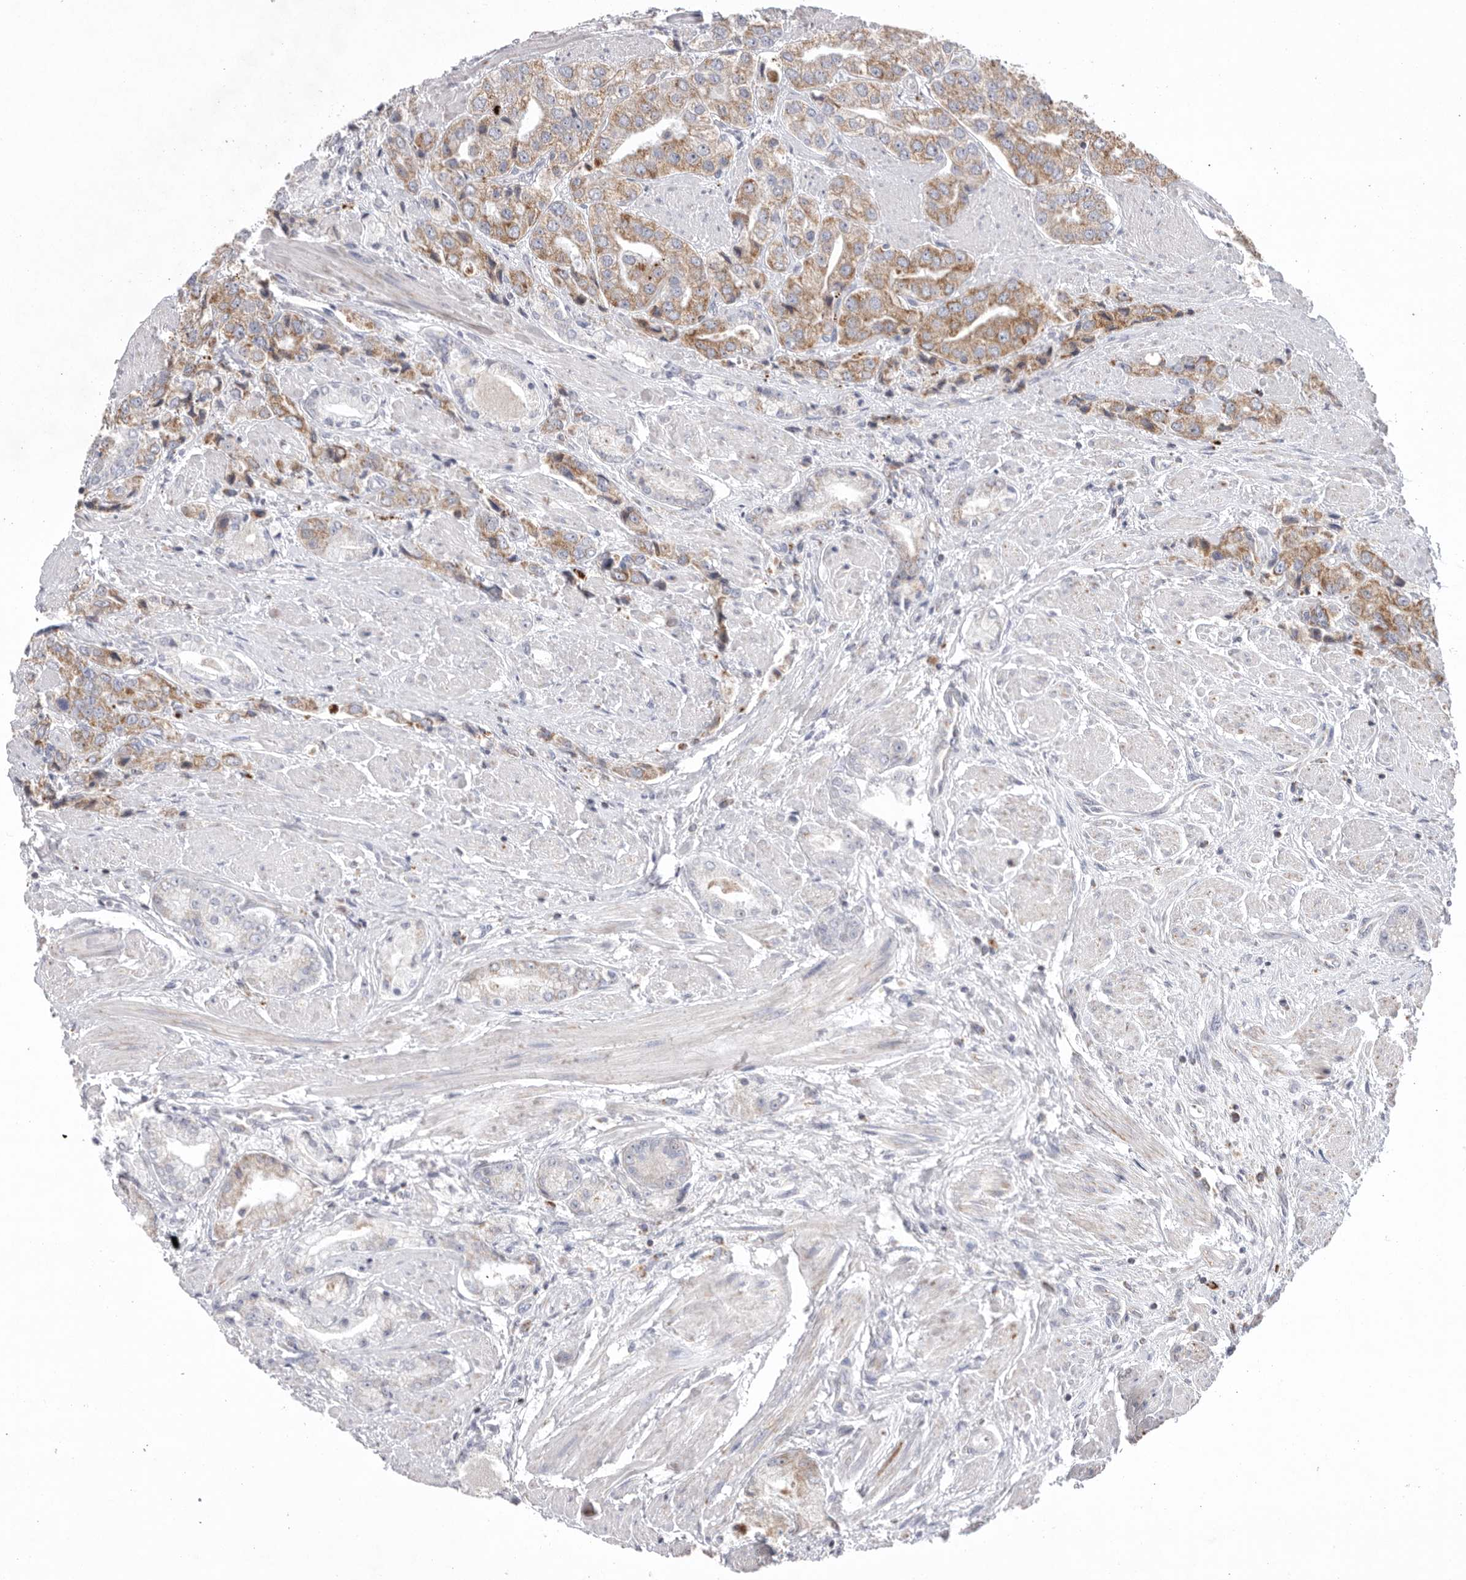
{"staining": {"intensity": "weak", "quantity": "<25%", "location": "cytoplasmic/membranous"}, "tissue": "prostate cancer", "cell_type": "Tumor cells", "image_type": "cancer", "snomed": [{"axis": "morphology", "description": "Adenocarcinoma, High grade"}, {"axis": "topography", "description": "Prostate"}], "caption": "High power microscopy image of an immunohistochemistry (IHC) photomicrograph of prostate high-grade adenocarcinoma, revealing no significant expression in tumor cells.", "gene": "VDAC3", "patient": {"sex": "male", "age": 50}}